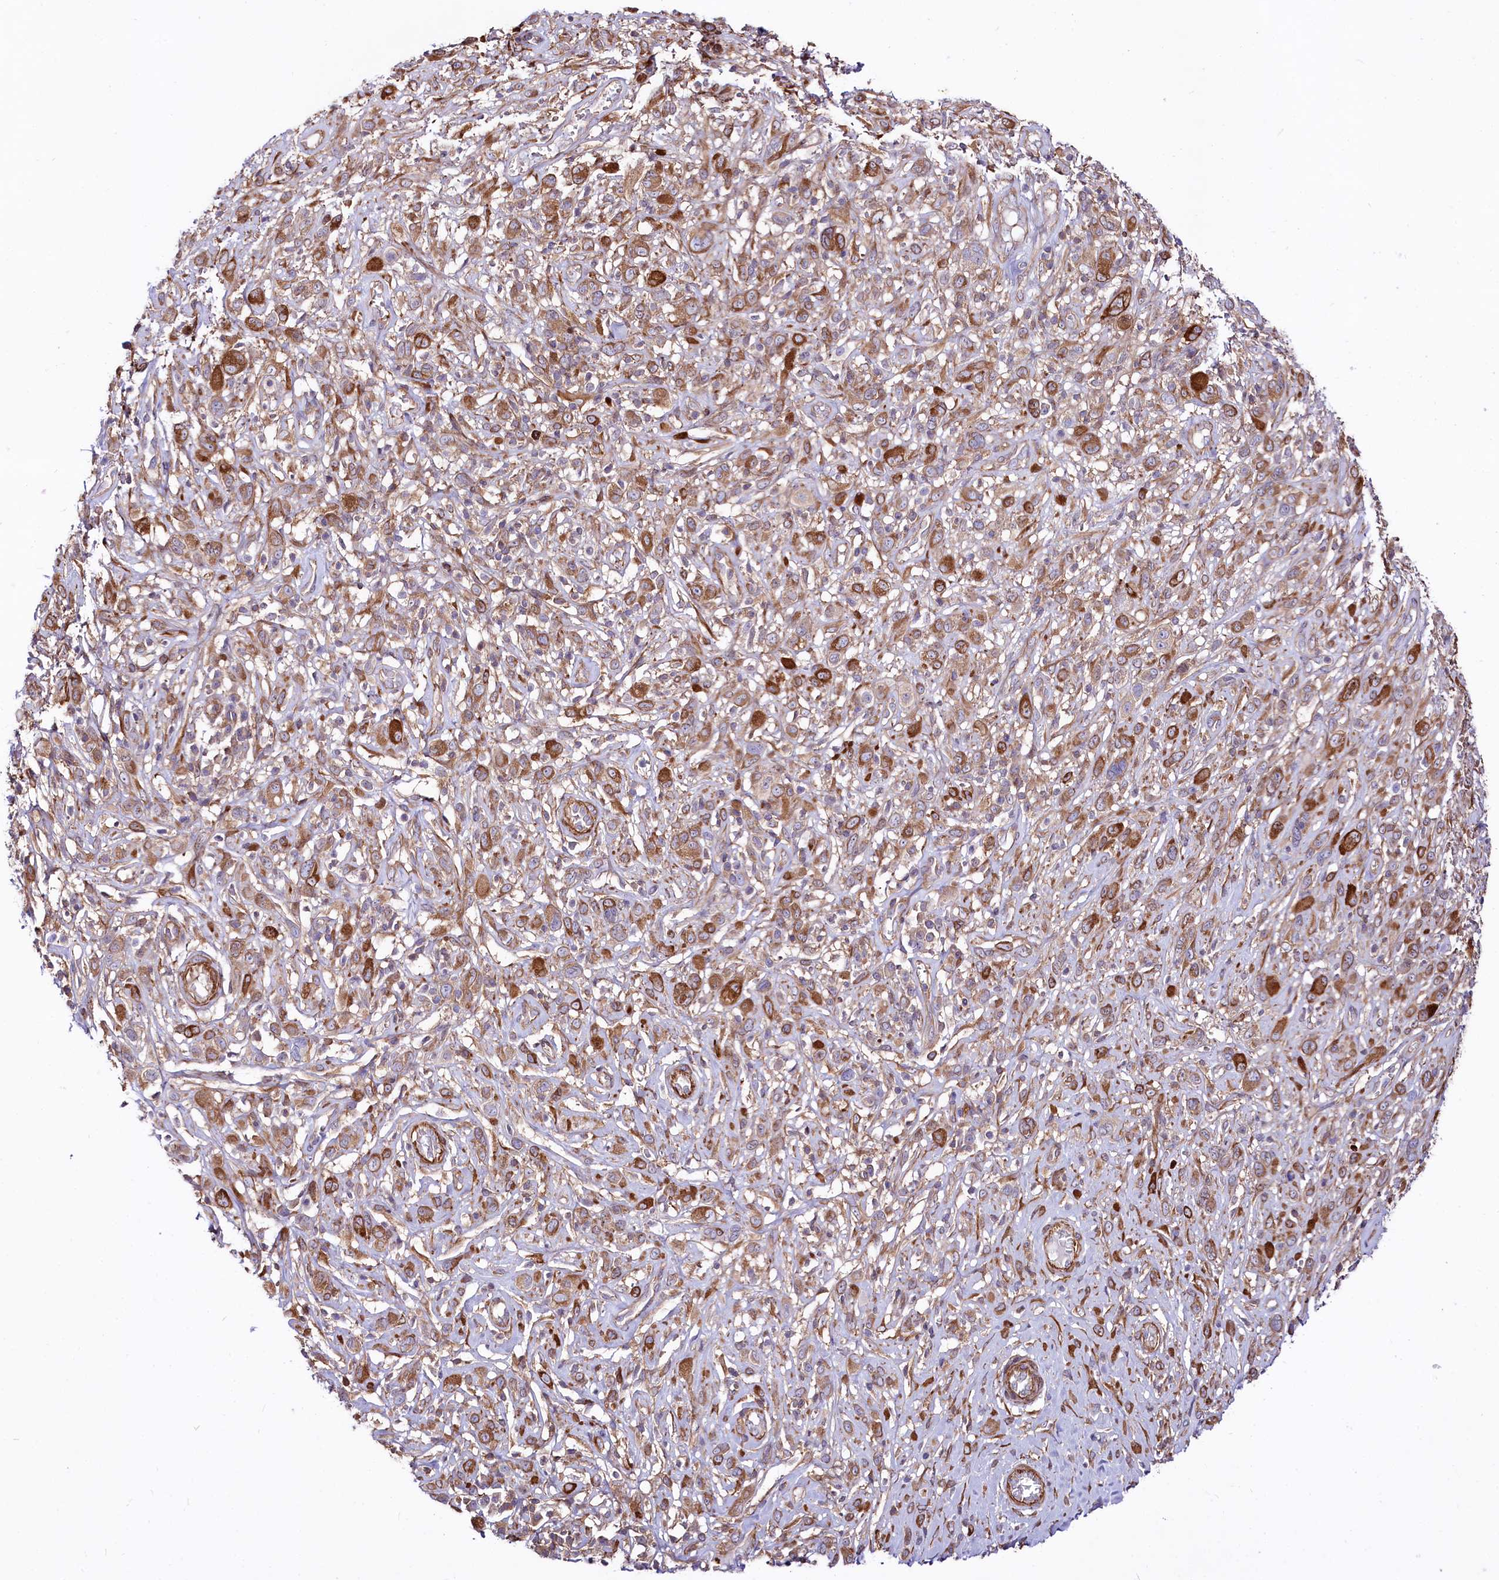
{"staining": {"intensity": "moderate", "quantity": "25%-75%", "location": "cytoplasmic/membranous"}, "tissue": "melanoma", "cell_type": "Tumor cells", "image_type": "cancer", "snomed": [{"axis": "morphology", "description": "Malignant melanoma, NOS"}, {"axis": "topography", "description": "Skin of trunk"}], "caption": "This histopathology image reveals immunohistochemistry (IHC) staining of human melanoma, with medium moderate cytoplasmic/membranous positivity in about 25%-75% of tumor cells.", "gene": "FCHSD2", "patient": {"sex": "male", "age": 71}}